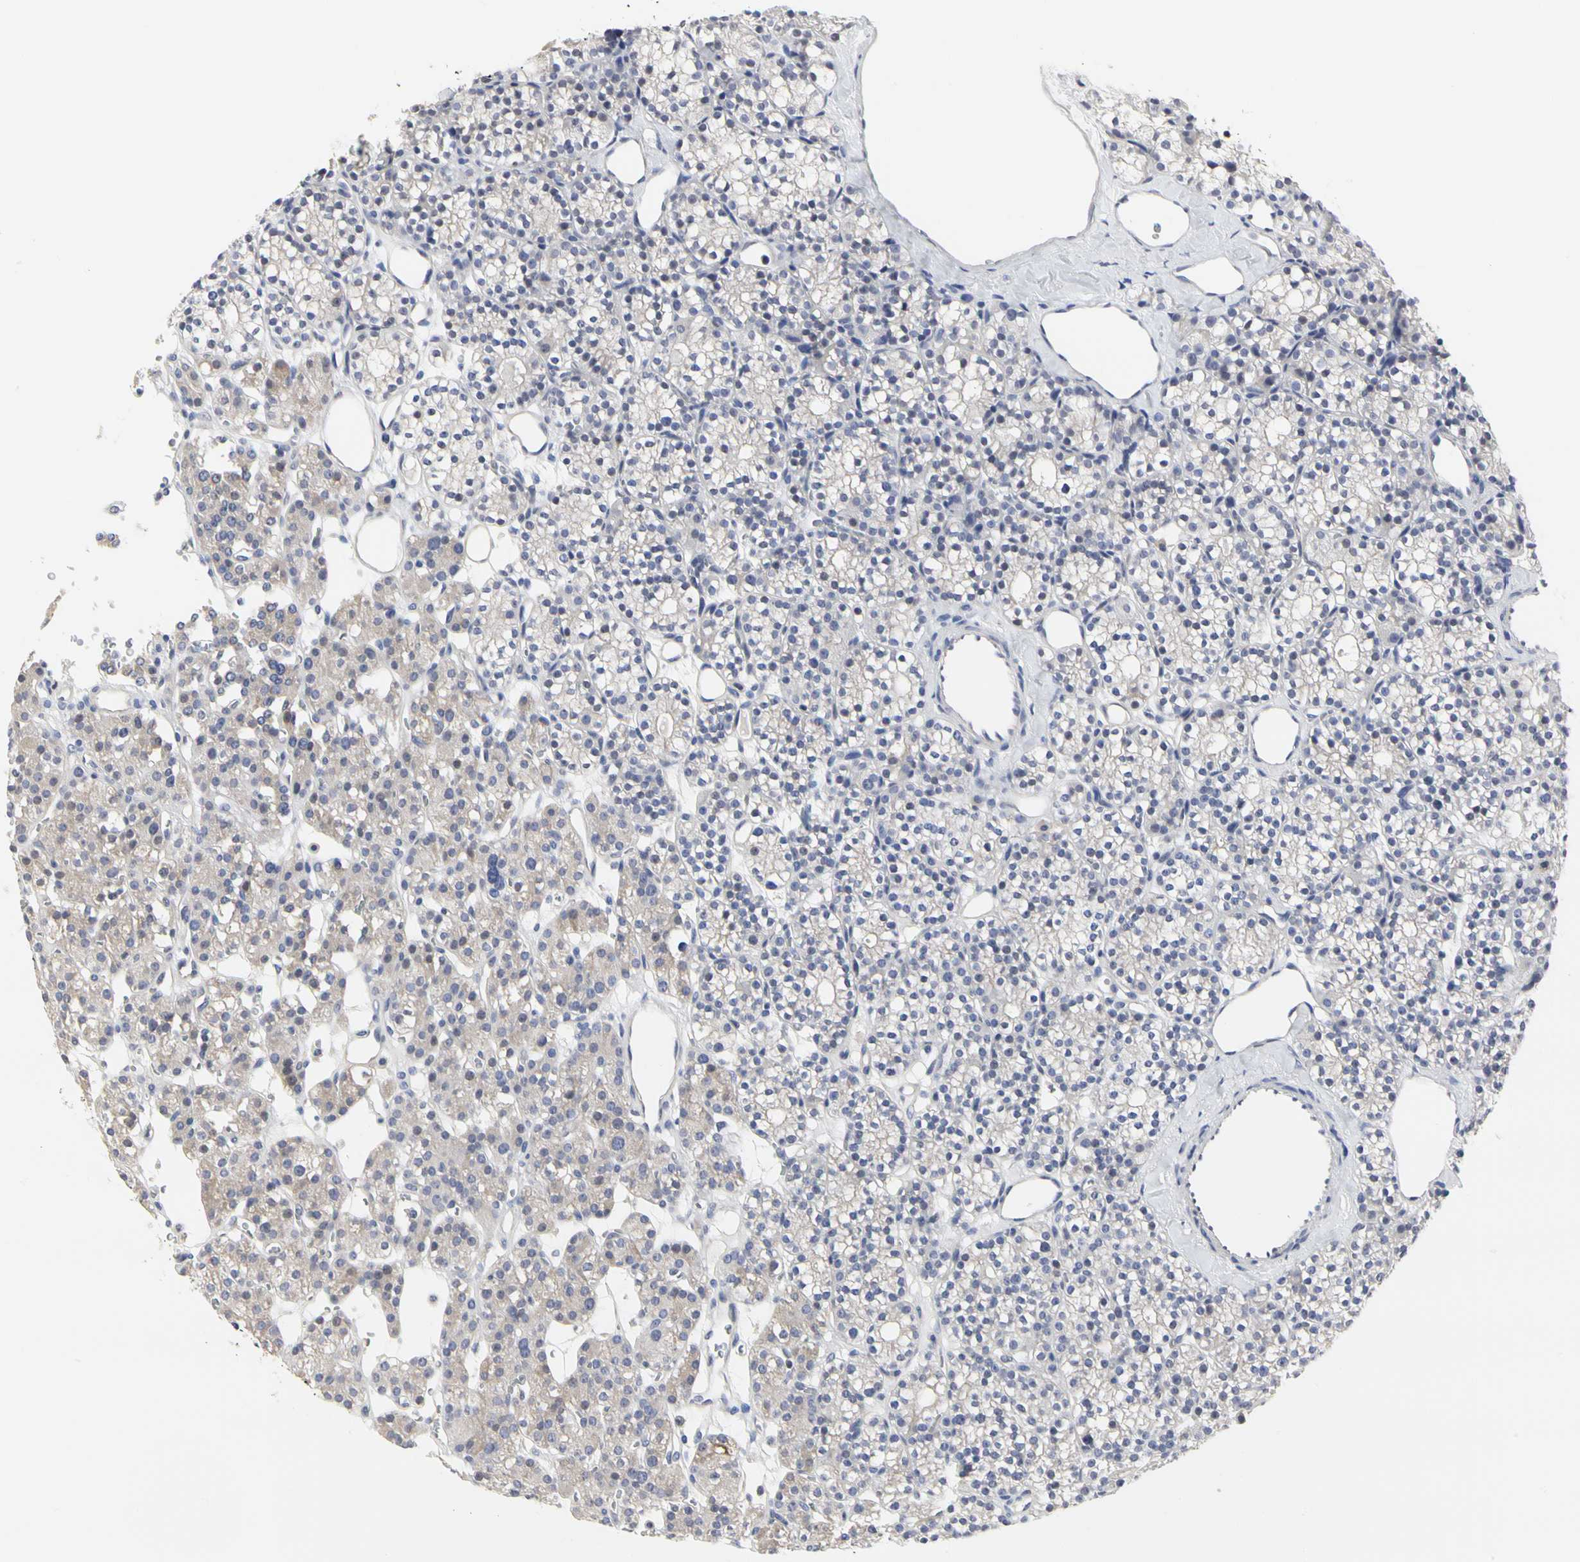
{"staining": {"intensity": "weak", "quantity": "25%-75%", "location": "cytoplasmic/membranous"}, "tissue": "parathyroid gland", "cell_type": "Glandular cells", "image_type": "normal", "snomed": [{"axis": "morphology", "description": "Normal tissue, NOS"}, {"axis": "topography", "description": "Parathyroid gland"}], "caption": "Protein analysis of benign parathyroid gland exhibits weak cytoplasmic/membranous expression in approximately 25%-75% of glandular cells.", "gene": "SHANK2", "patient": {"sex": "female", "age": 64}}